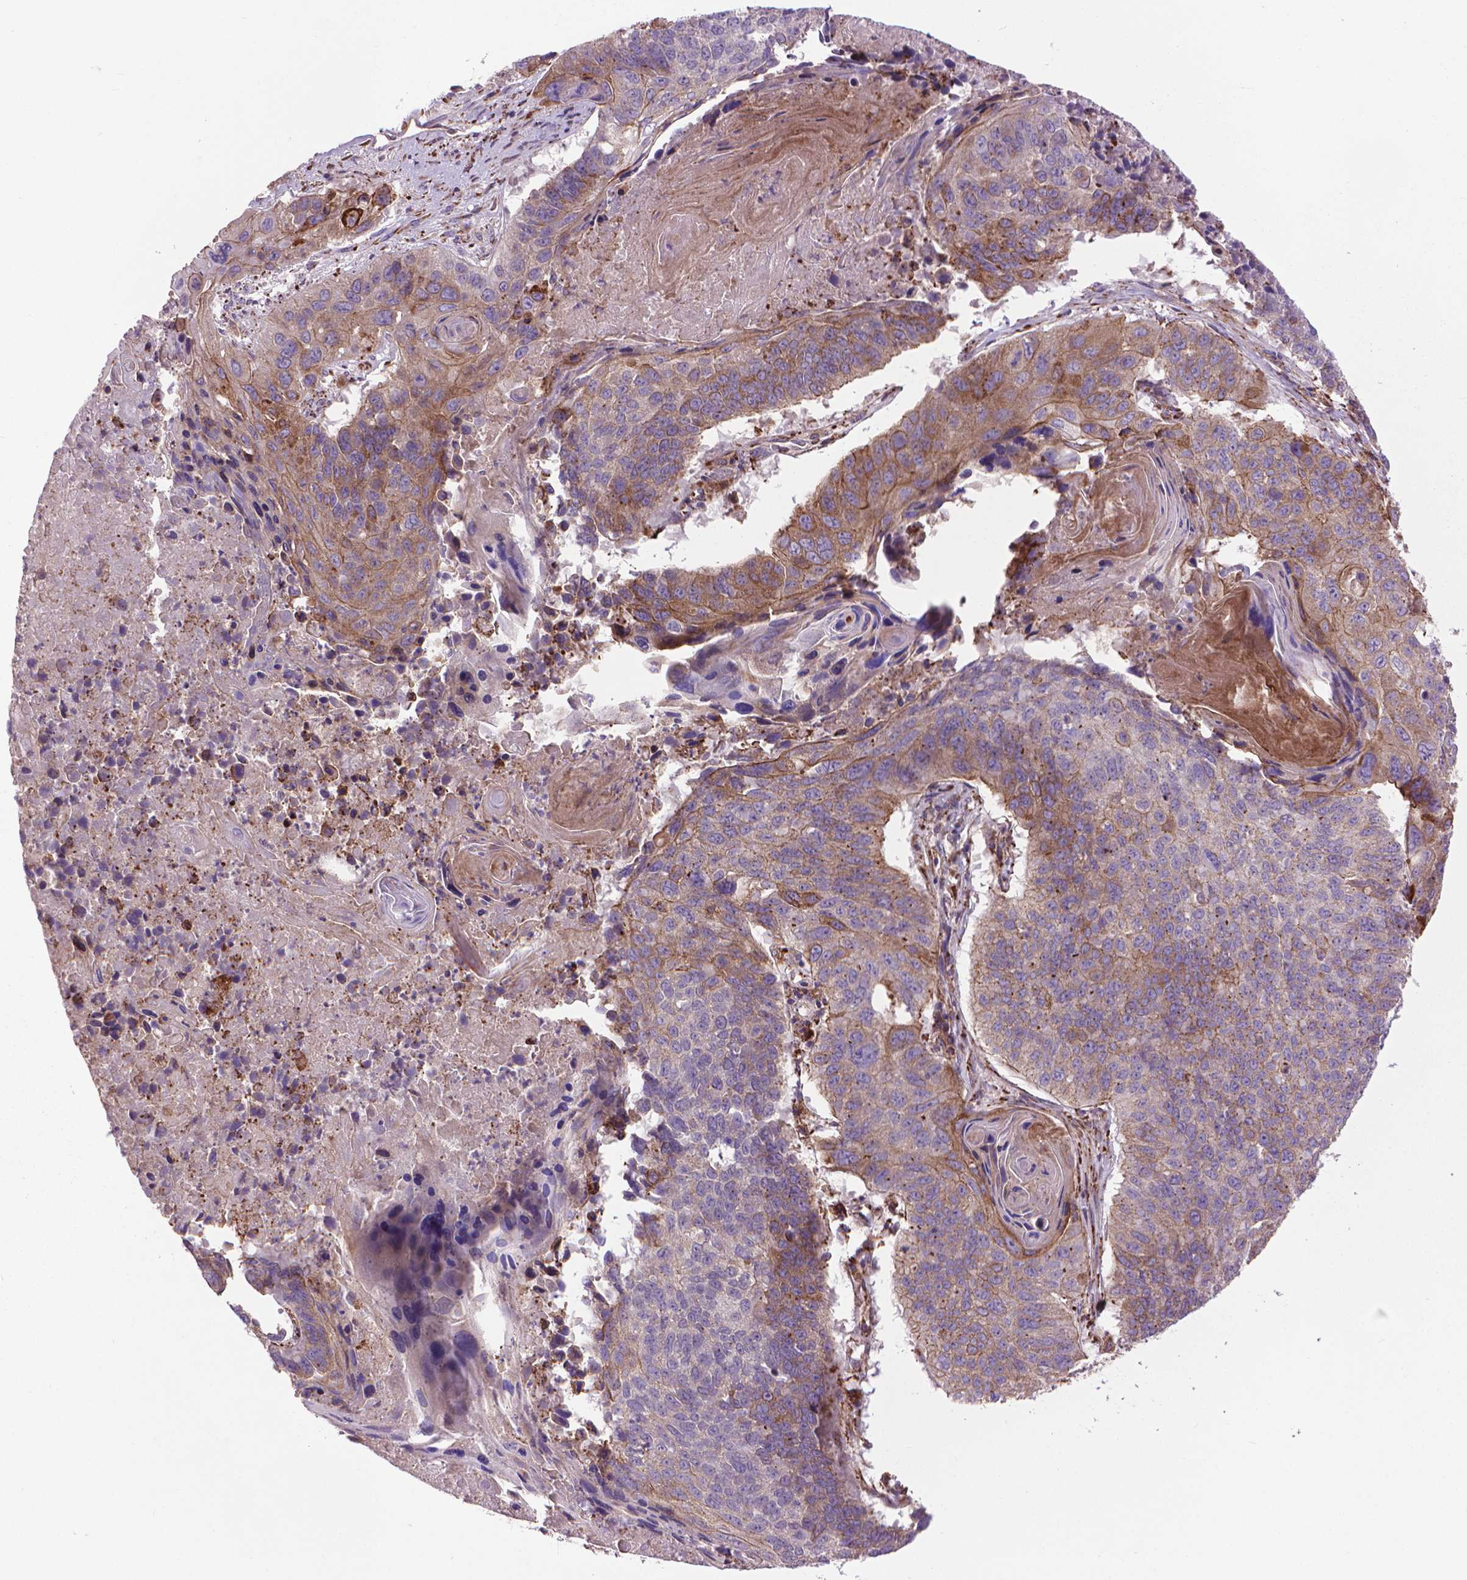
{"staining": {"intensity": "moderate", "quantity": "<25%", "location": "cytoplasmic/membranous"}, "tissue": "lung cancer", "cell_type": "Tumor cells", "image_type": "cancer", "snomed": [{"axis": "morphology", "description": "Squamous cell carcinoma, NOS"}, {"axis": "topography", "description": "Lung"}], "caption": "A high-resolution image shows IHC staining of lung squamous cell carcinoma, which reveals moderate cytoplasmic/membranous expression in about <25% of tumor cells.", "gene": "MYH14", "patient": {"sex": "male", "age": 73}}